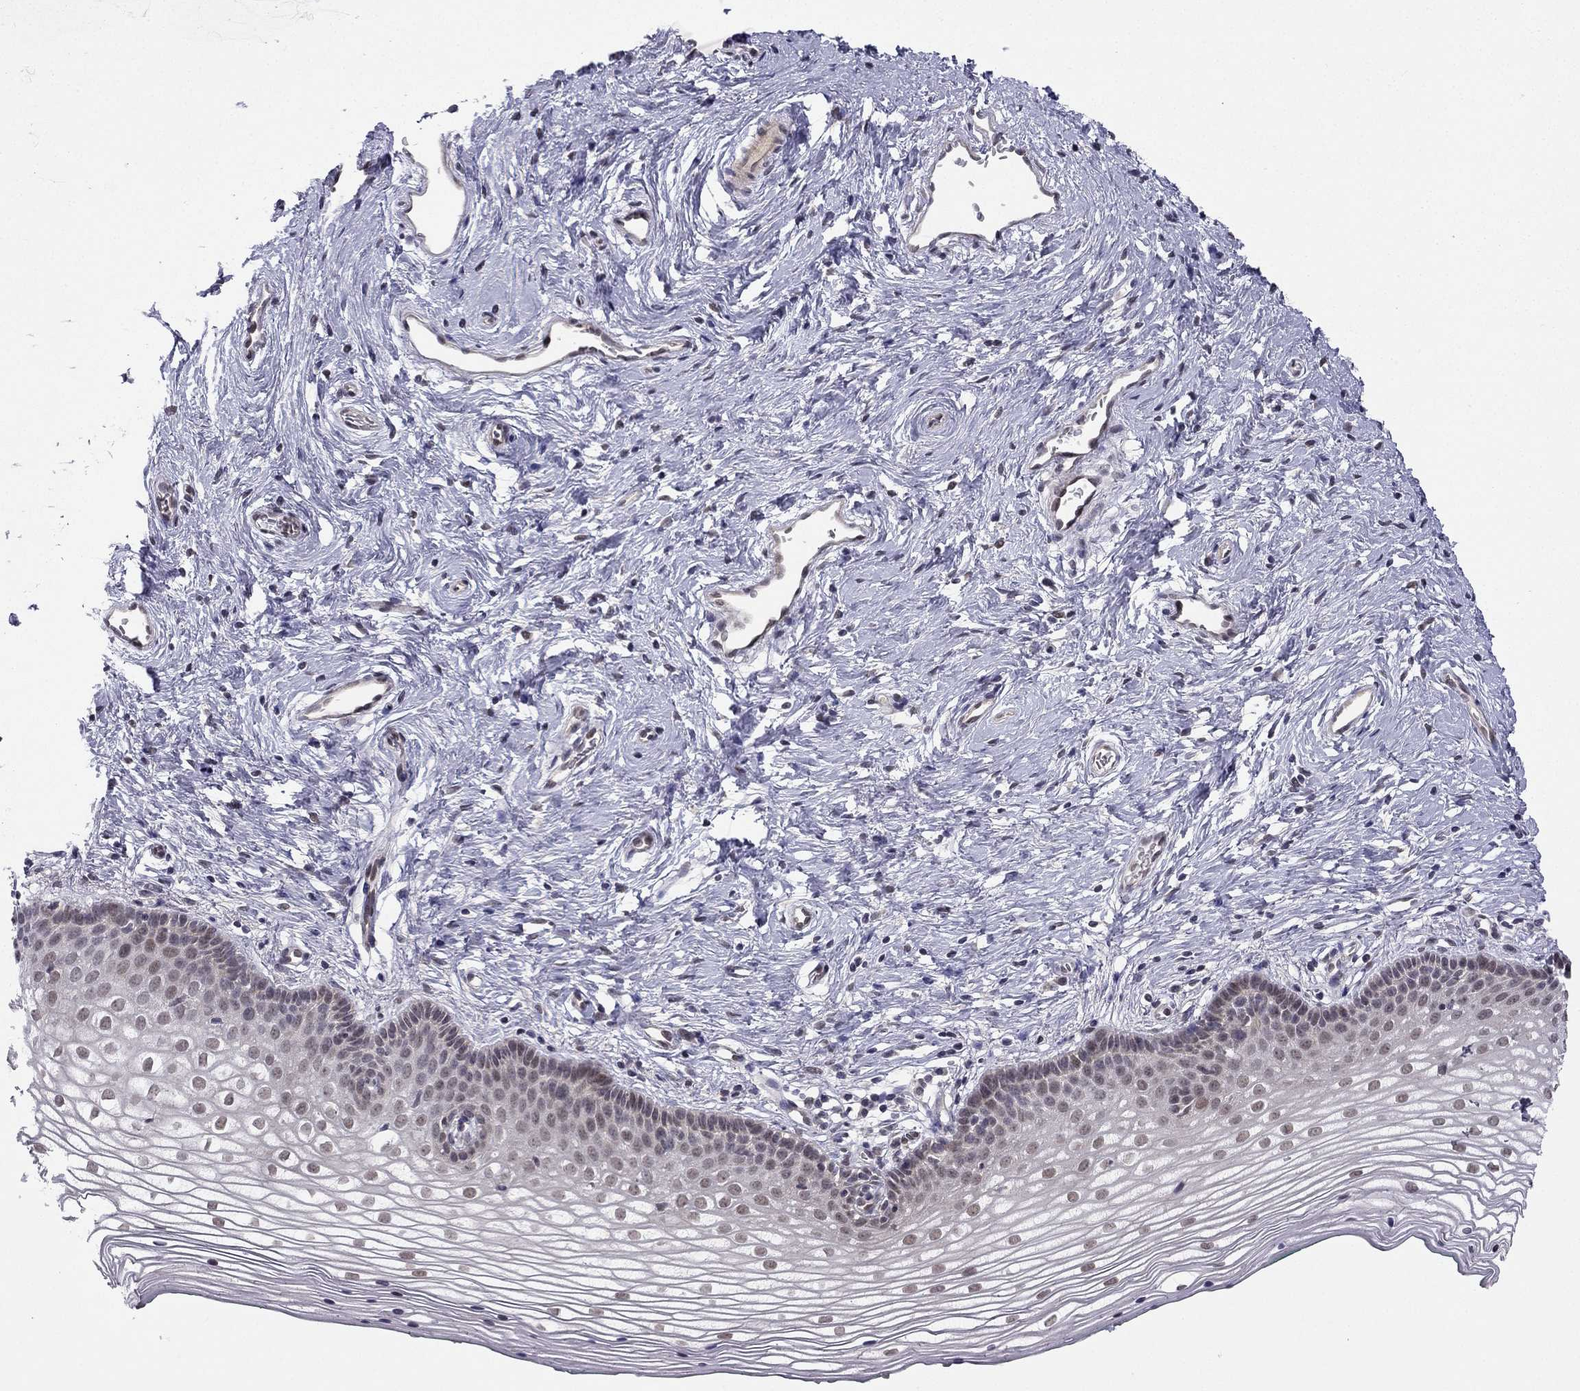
{"staining": {"intensity": "negative", "quantity": "none", "location": "none"}, "tissue": "vagina", "cell_type": "Squamous epithelial cells", "image_type": "normal", "snomed": [{"axis": "morphology", "description": "Normal tissue, NOS"}, {"axis": "topography", "description": "Vagina"}], "caption": "This is an IHC photomicrograph of unremarkable vagina. There is no positivity in squamous epithelial cells.", "gene": "CHST8", "patient": {"sex": "female", "age": 36}}